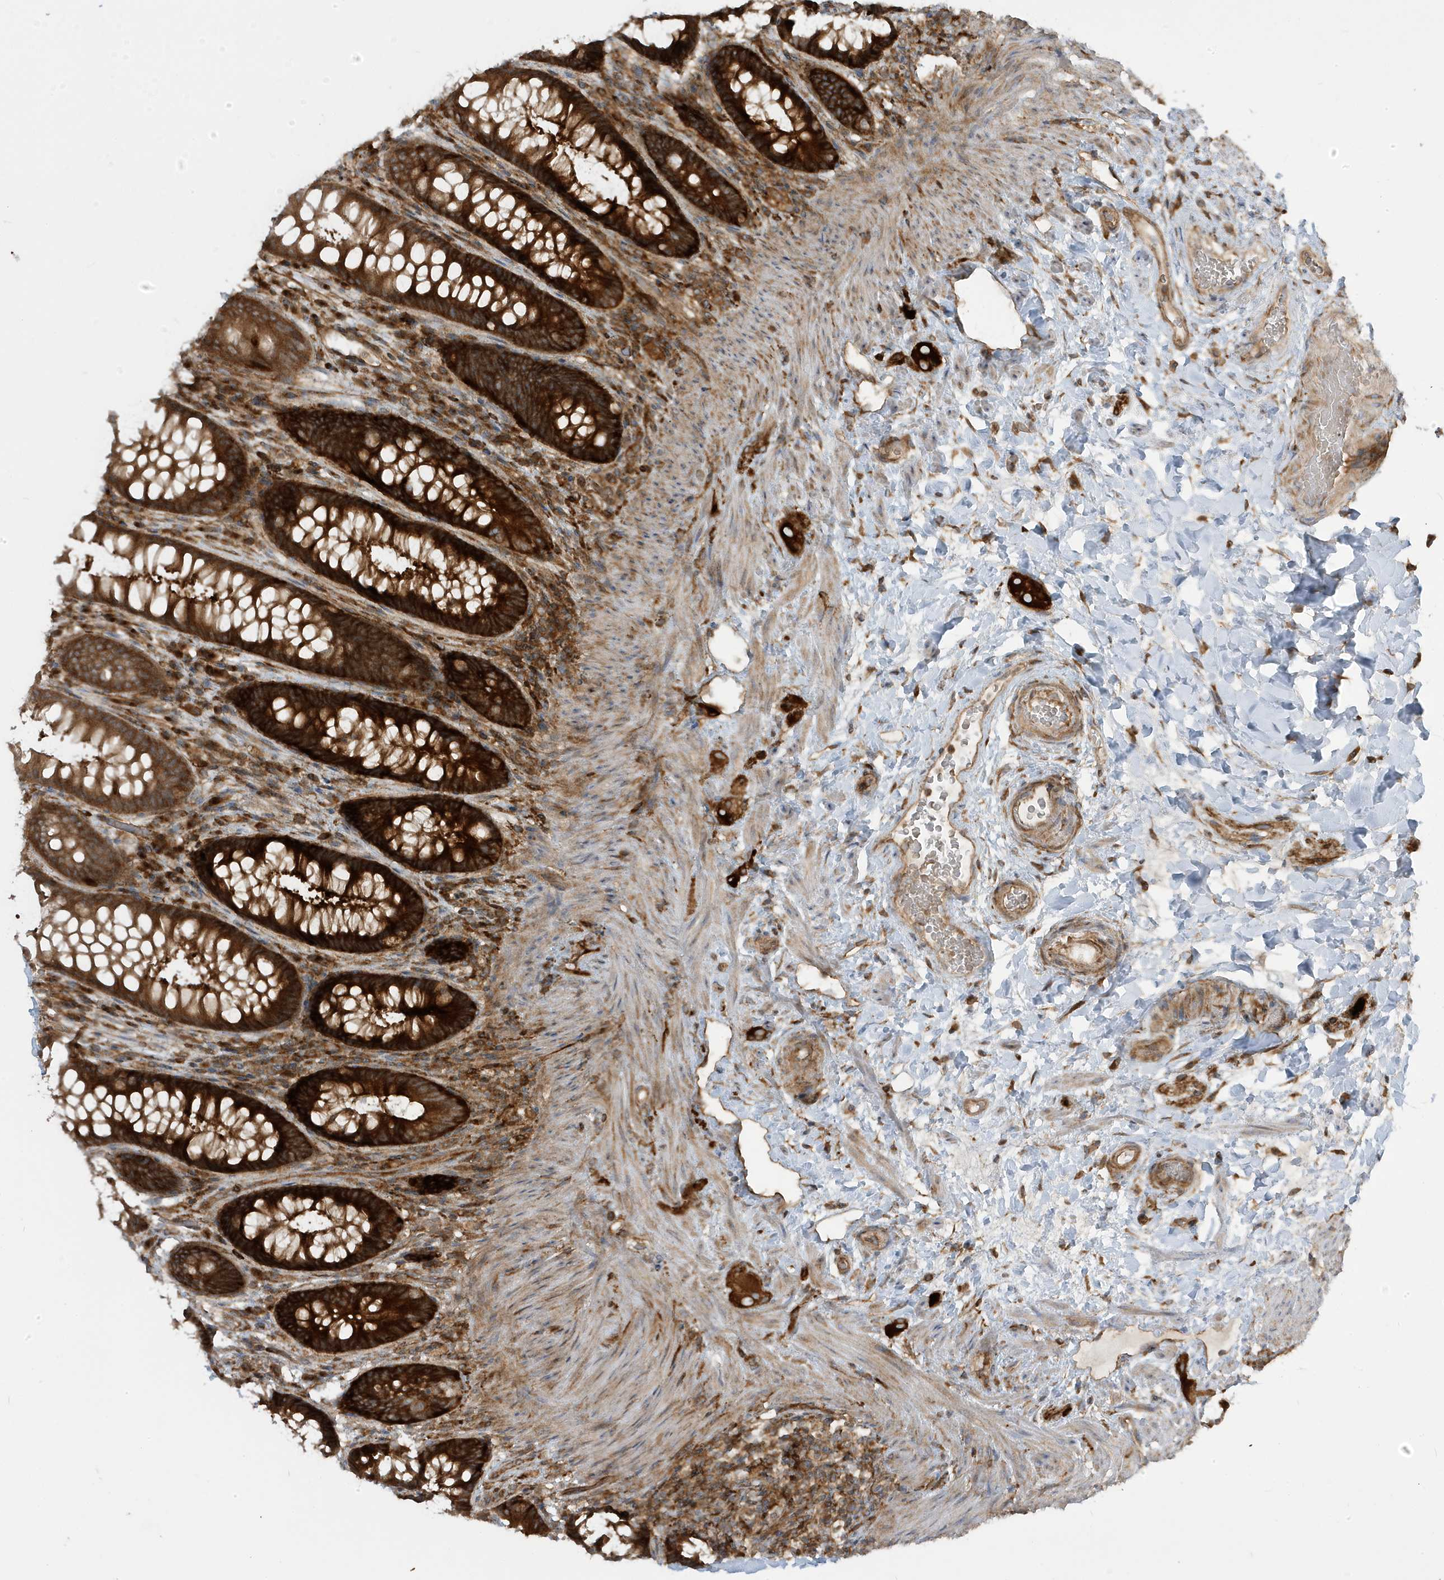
{"staining": {"intensity": "strong", "quantity": ">75%", "location": "cytoplasmic/membranous"}, "tissue": "rectum", "cell_type": "Glandular cells", "image_type": "normal", "snomed": [{"axis": "morphology", "description": "Normal tissue, NOS"}, {"axis": "topography", "description": "Rectum"}], "caption": "Immunohistochemical staining of benign human rectum displays strong cytoplasmic/membranous protein expression in about >75% of glandular cells.", "gene": "STAM", "patient": {"sex": "female", "age": 46}}